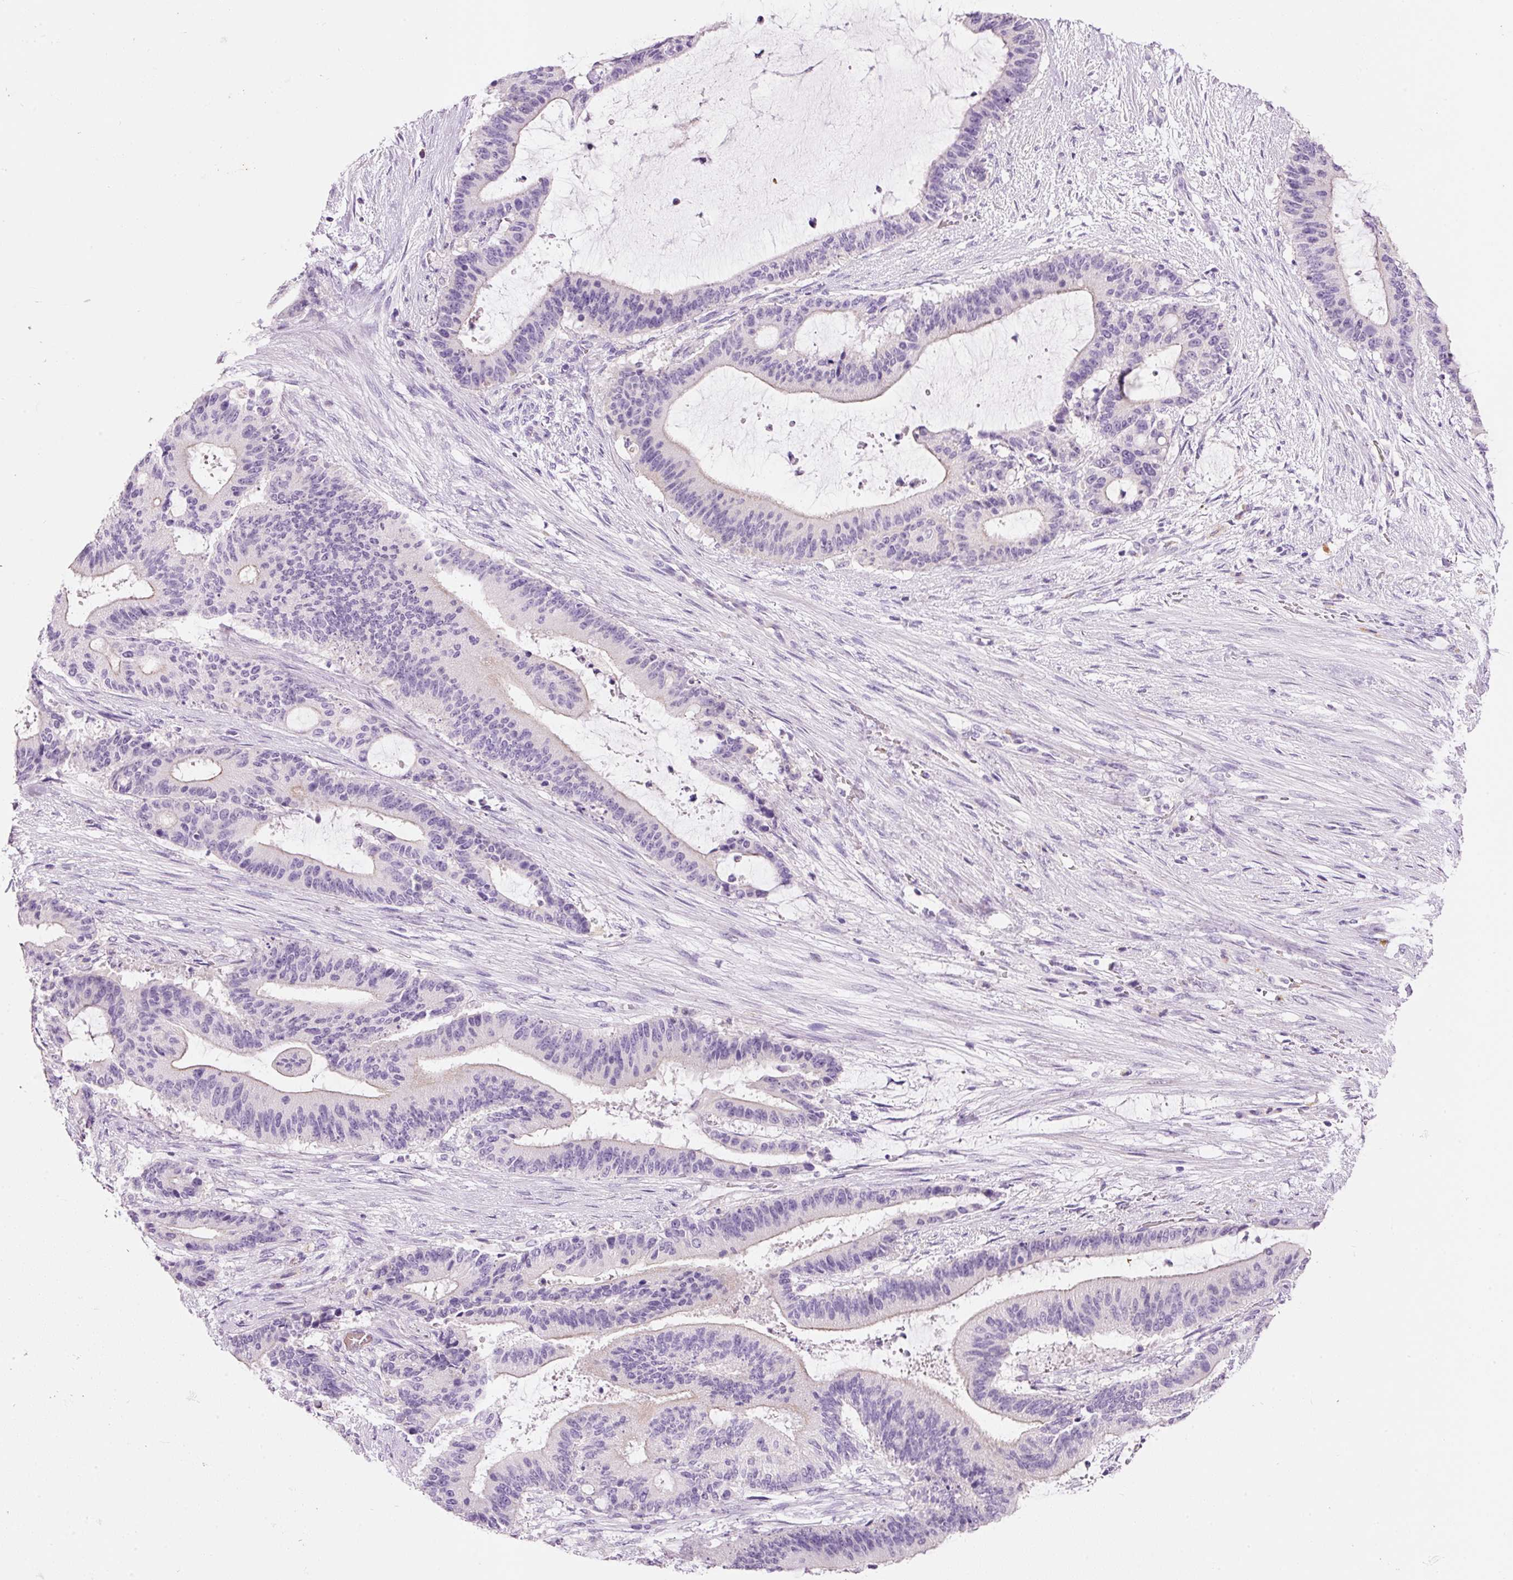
{"staining": {"intensity": "negative", "quantity": "none", "location": "none"}, "tissue": "liver cancer", "cell_type": "Tumor cells", "image_type": "cancer", "snomed": [{"axis": "morphology", "description": "Normal tissue, NOS"}, {"axis": "morphology", "description": "Cholangiocarcinoma"}, {"axis": "topography", "description": "Liver"}, {"axis": "topography", "description": "Peripheral nerve tissue"}], "caption": "This is a image of immunohistochemistry staining of liver cancer, which shows no expression in tumor cells. Nuclei are stained in blue.", "gene": "TENT5C", "patient": {"sex": "female", "age": 73}}